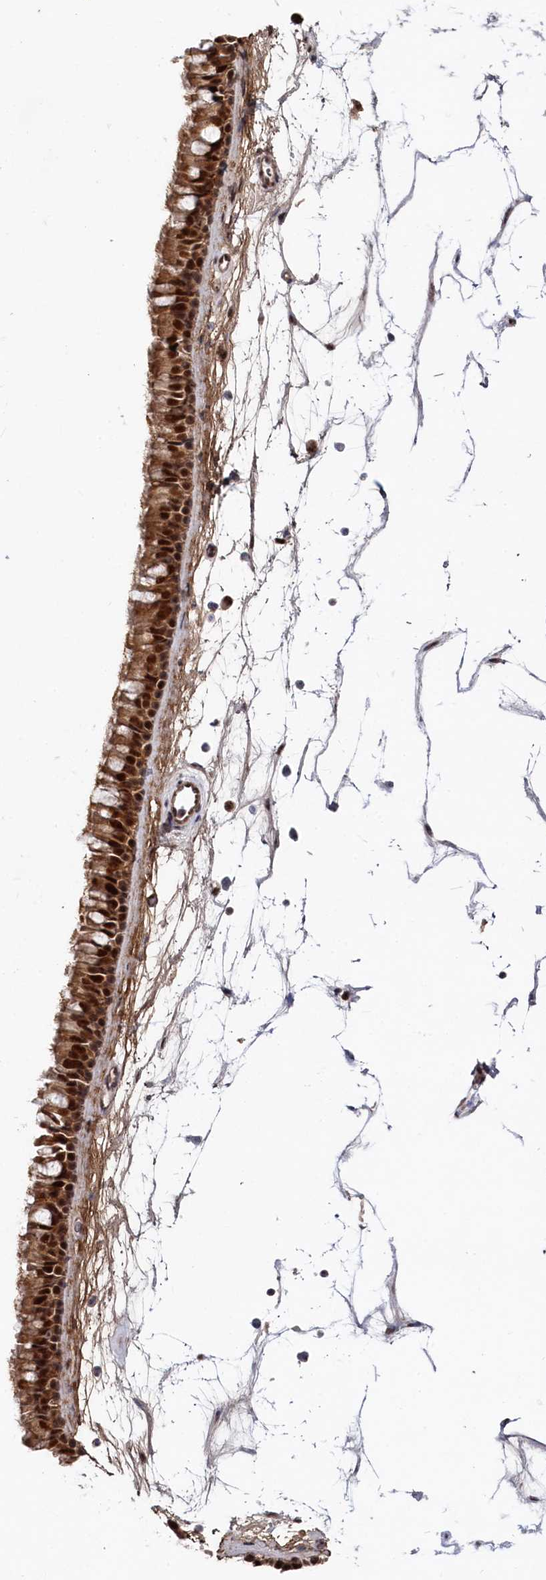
{"staining": {"intensity": "strong", "quantity": ">75%", "location": "cytoplasmic/membranous,nuclear"}, "tissue": "nasopharynx", "cell_type": "Respiratory epithelial cells", "image_type": "normal", "snomed": [{"axis": "morphology", "description": "Normal tissue, NOS"}, {"axis": "topography", "description": "Nasopharynx"}], "caption": "This histopathology image reveals IHC staining of normal nasopharynx, with high strong cytoplasmic/membranous,nuclear positivity in approximately >75% of respiratory epithelial cells.", "gene": "BUB3", "patient": {"sex": "male", "age": 64}}